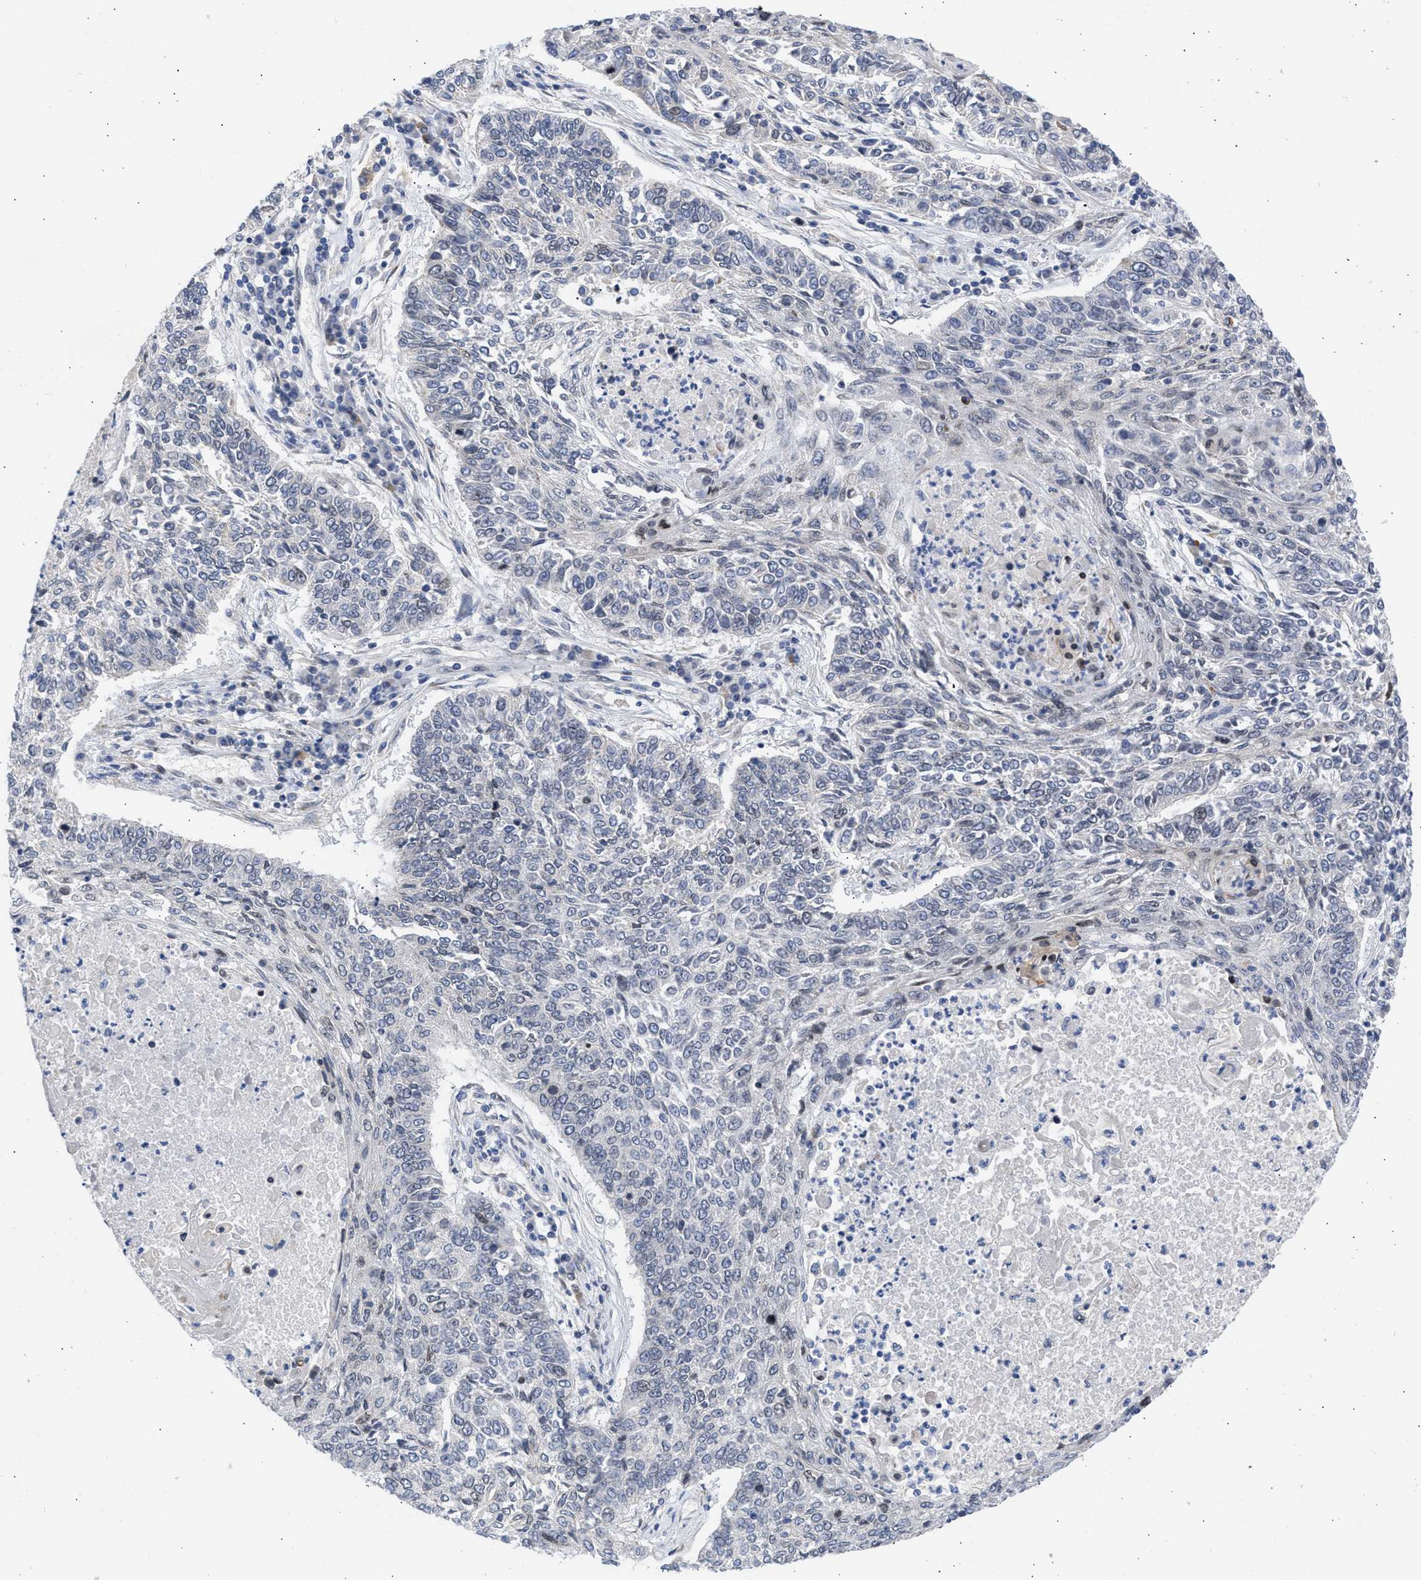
{"staining": {"intensity": "negative", "quantity": "none", "location": "none"}, "tissue": "lung cancer", "cell_type": "Tumor cells", "image_type": "cancer", "snomed": [{"axis": "morphology", "description": "Normal tissue, NOS"}, {"axis": "morphology", "description": "Squamous cell carcinoma, NOS"}, {"axis": "topography", "description": "Cartilage tissue"}, {"axis": "topography", "description": "Bronchus"}, {"axis": "topography", "description": "Lung"}], "caption": "This is an IHC image of human lung cancer (squamous cell carcinoma). There is no positivity in tumor cells.", "gene": "NUP35", "patient": {"sex": "female", "age": 49}}